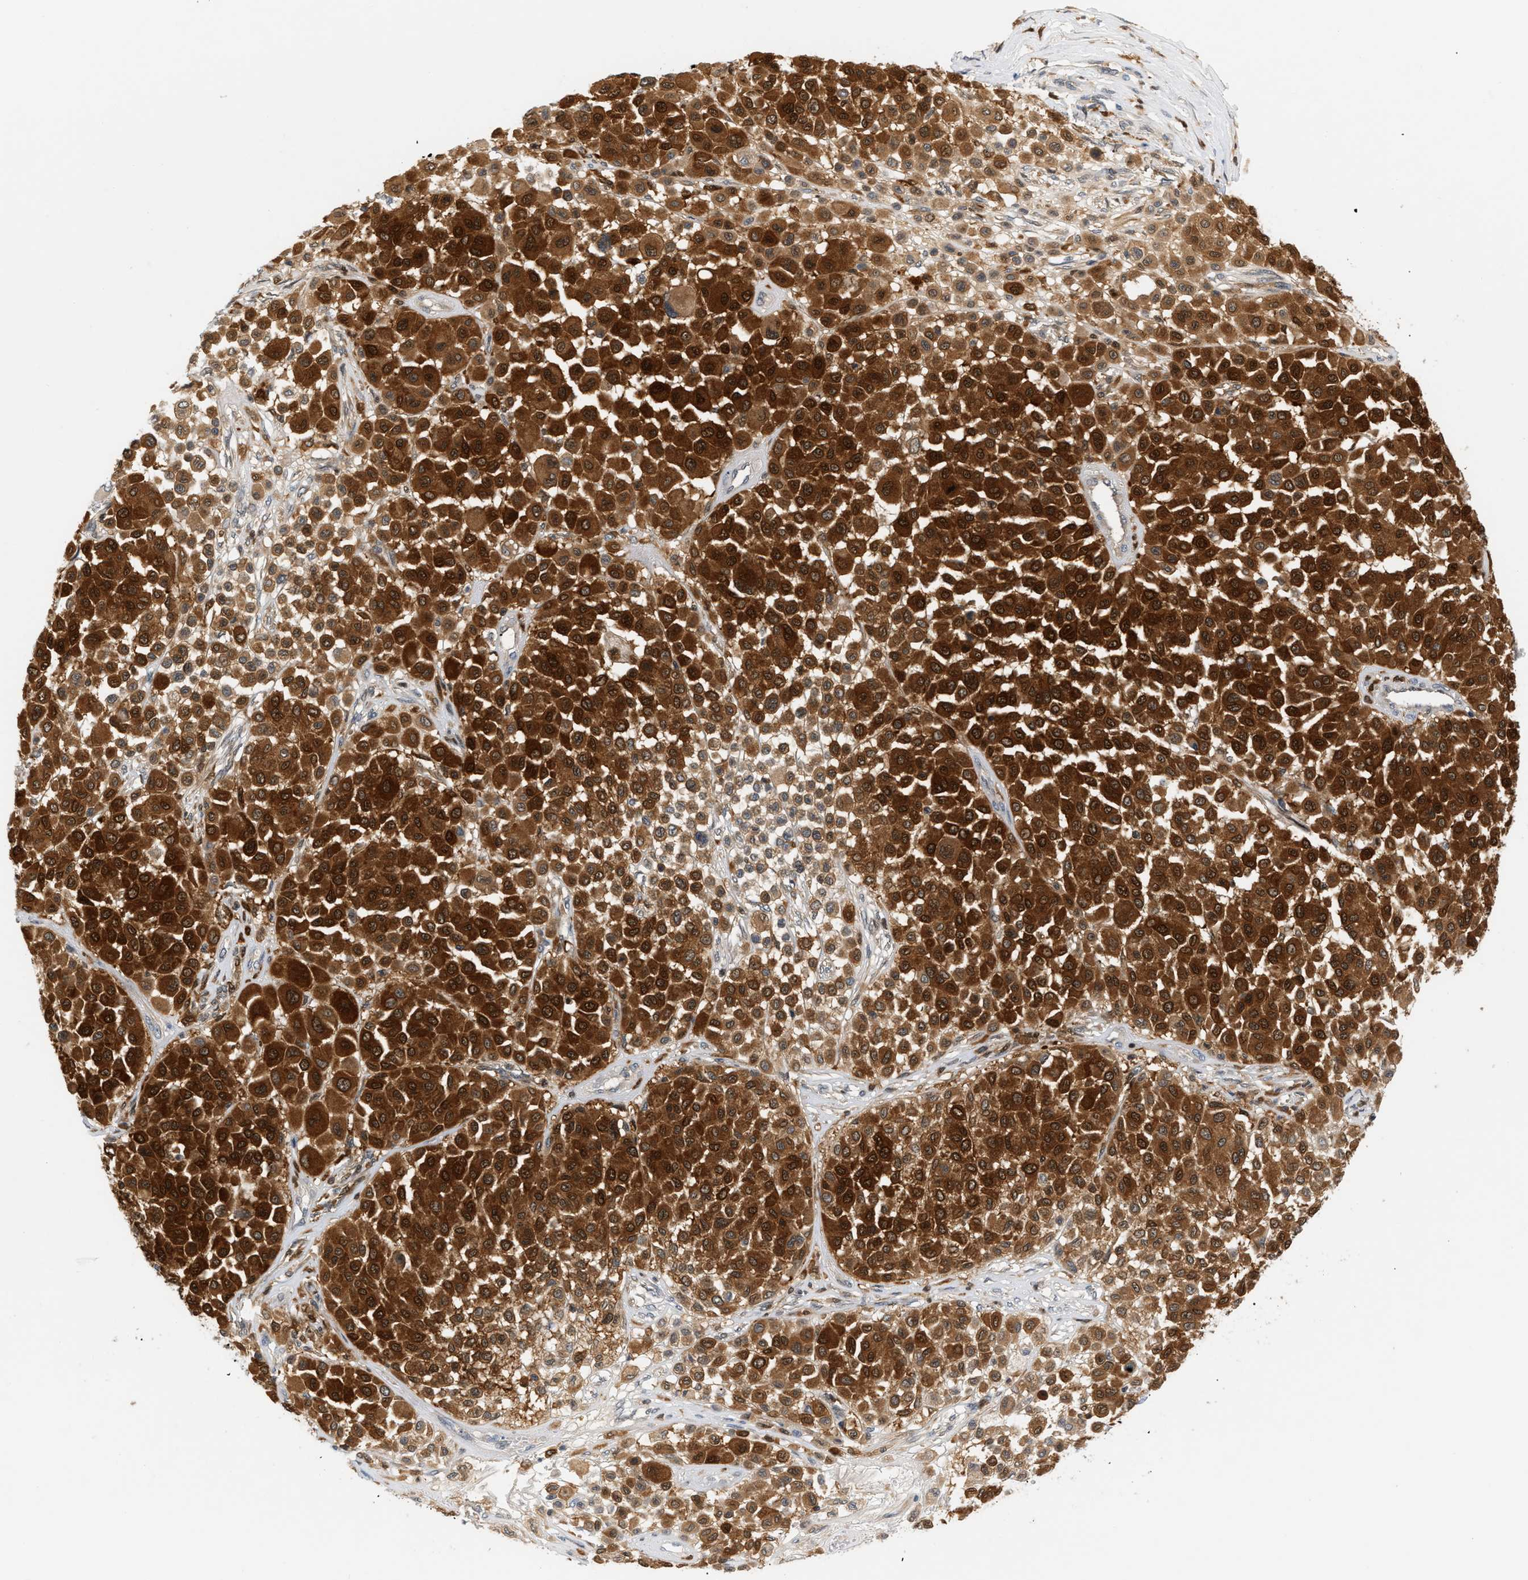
{"staining": {"intensity": "strong", "quantity": ">75%", "location": "cytoplasmic/membranous"}, "tissue": "melanoma", "cell_type": "Tumor cells", "image_type": "cancer", "snomed": [{"axis": "morphology", "description": "Malignant melanoma, Metastatic site"}, {"axis": "topography", "description": "Soft tissue"}], "caption": "Protein expression by immunohistochemistry (IHC) shows strong cytoplasmic/membranous expression in approximately >75% of tumor cells in melanoma.", "gene": "PYCARD", "patient": {"sex": "male", "age": 41}}